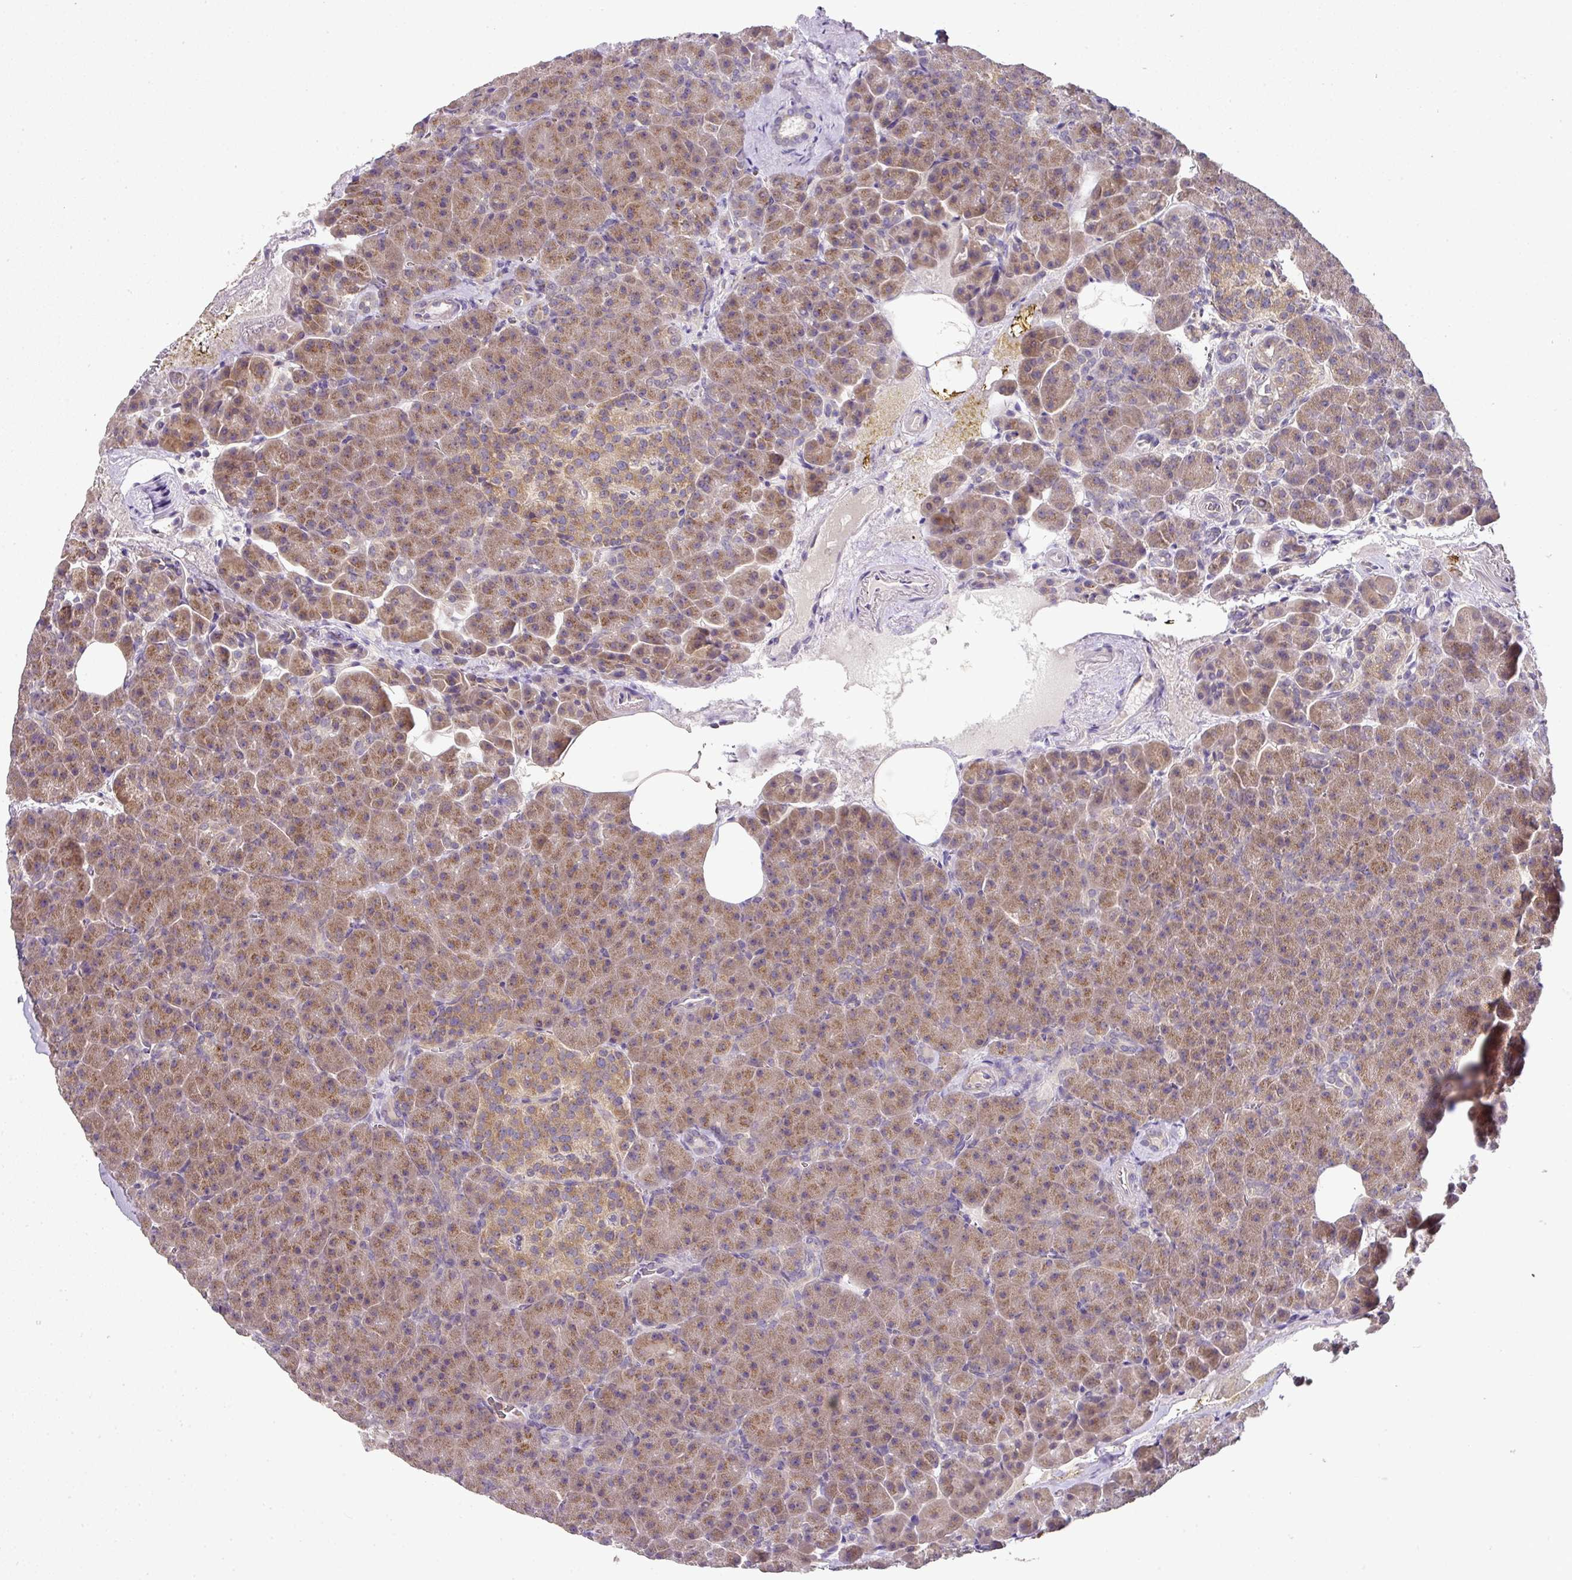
{"staining": {"intensity": "moderate", "quantity": ">75%", "location": "cytoplasmic/membranous"}, "tissue": "pancreas", "cell_type": "Exocrine glandular cells", "image_type": "normal", "snomed": [{"axis": "morphology", "description": "Normal tissue, NOS"}, {"axis": "topography", "description": "Pancreas"}], "caption": "Immunohistochemical staining of normal human pancreas reveals >75% levels of moderate cytoplasmic/membranous protein expression in approximately >75% of exocrine glandular cells.", "gene": "SKIC2", "patient": {"sex": "female", "age": 74}}